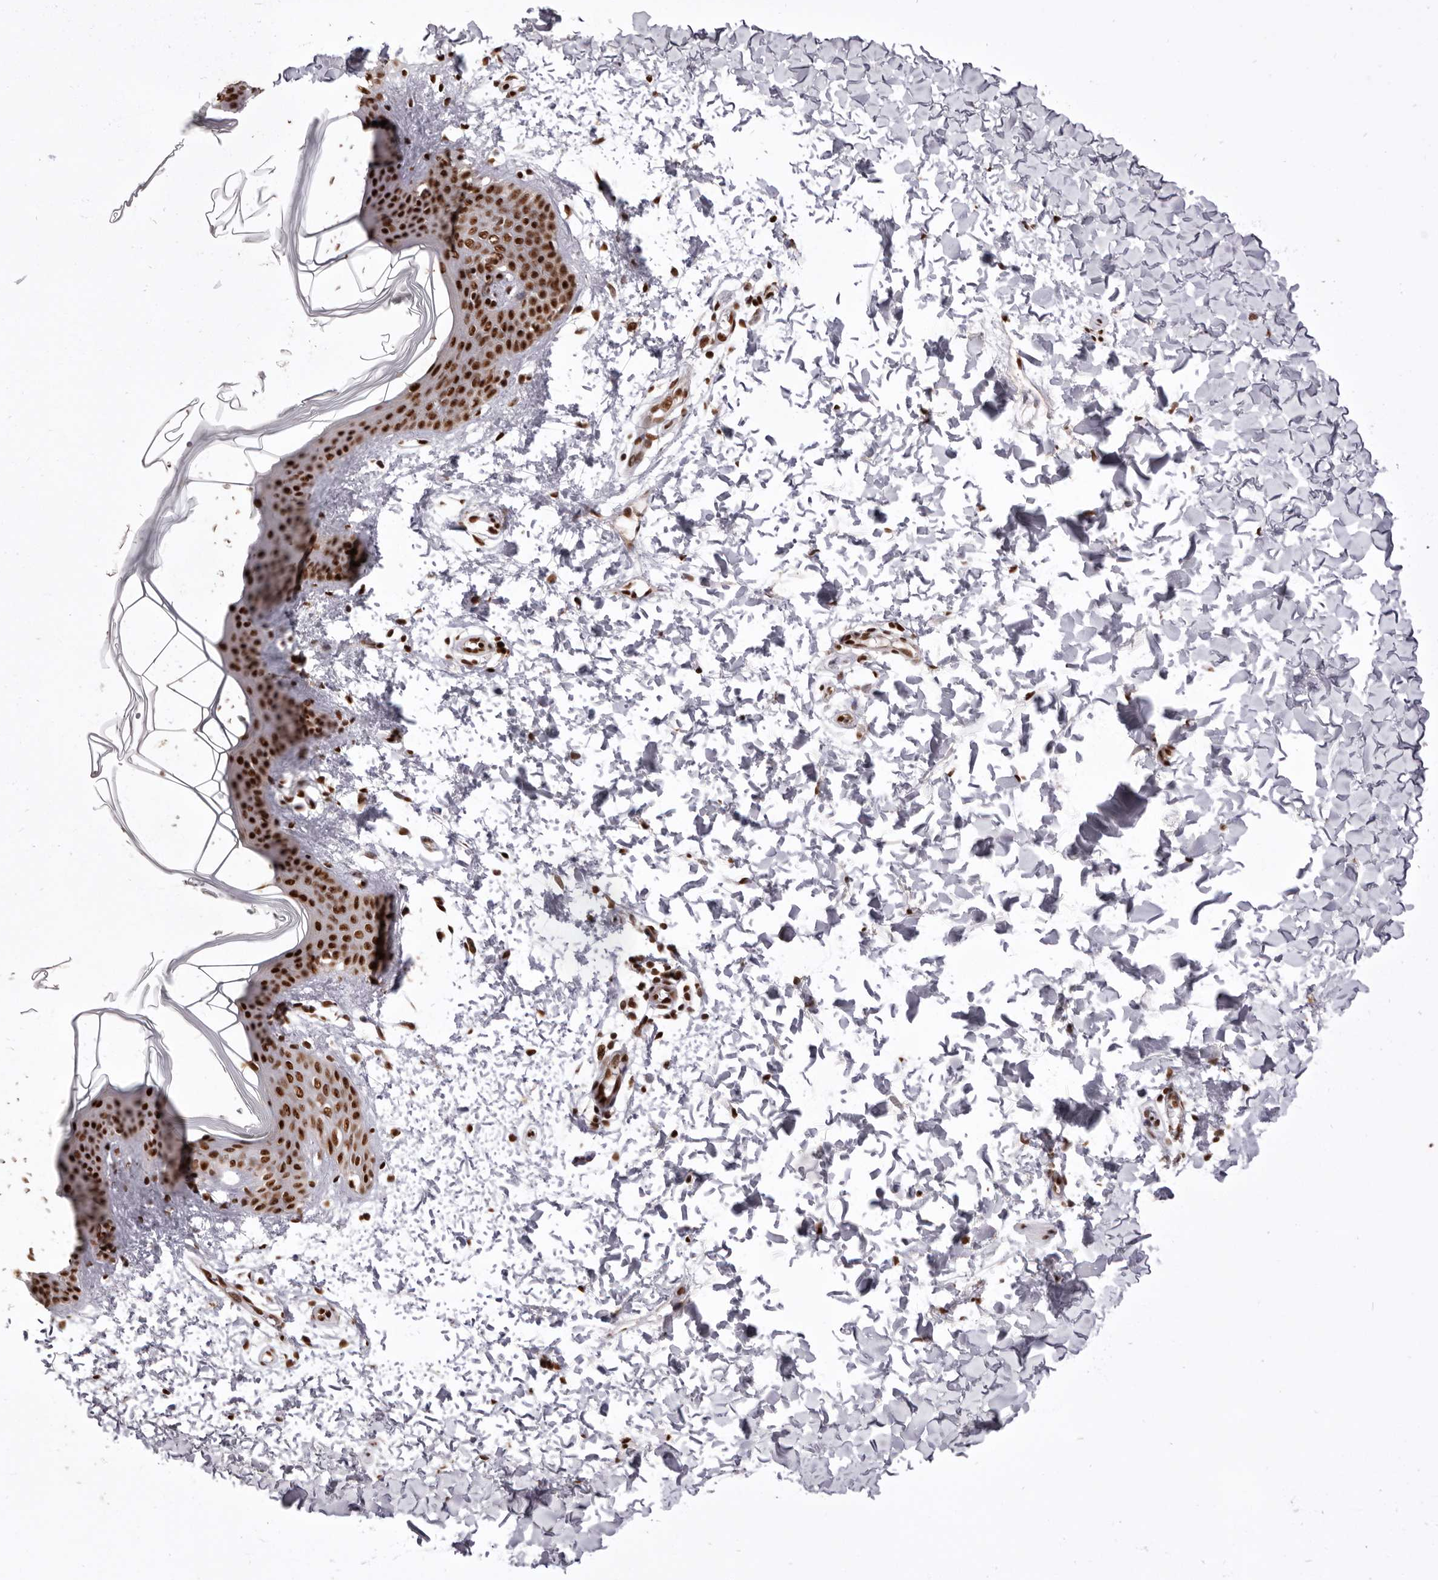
{"staining": {"intensity": "strong", "quantity": ">75%", "location": "nuclear"}, "tissue": "skin", "cell_type": "Fibroblasts", "image_type": "normal", "snomed": [{"axis": "morphology", "description": "Normal tissue, NOS"}, {"axis": "topography", "description": "Skin"}], "caption": "This micrograph demonstrates IHC staining of benign skin, with high strong nuclear staining in approximately >75% of fibroblasts.", "gene": "CHTOP", "patient": {"sex": "female", "age": 17}}